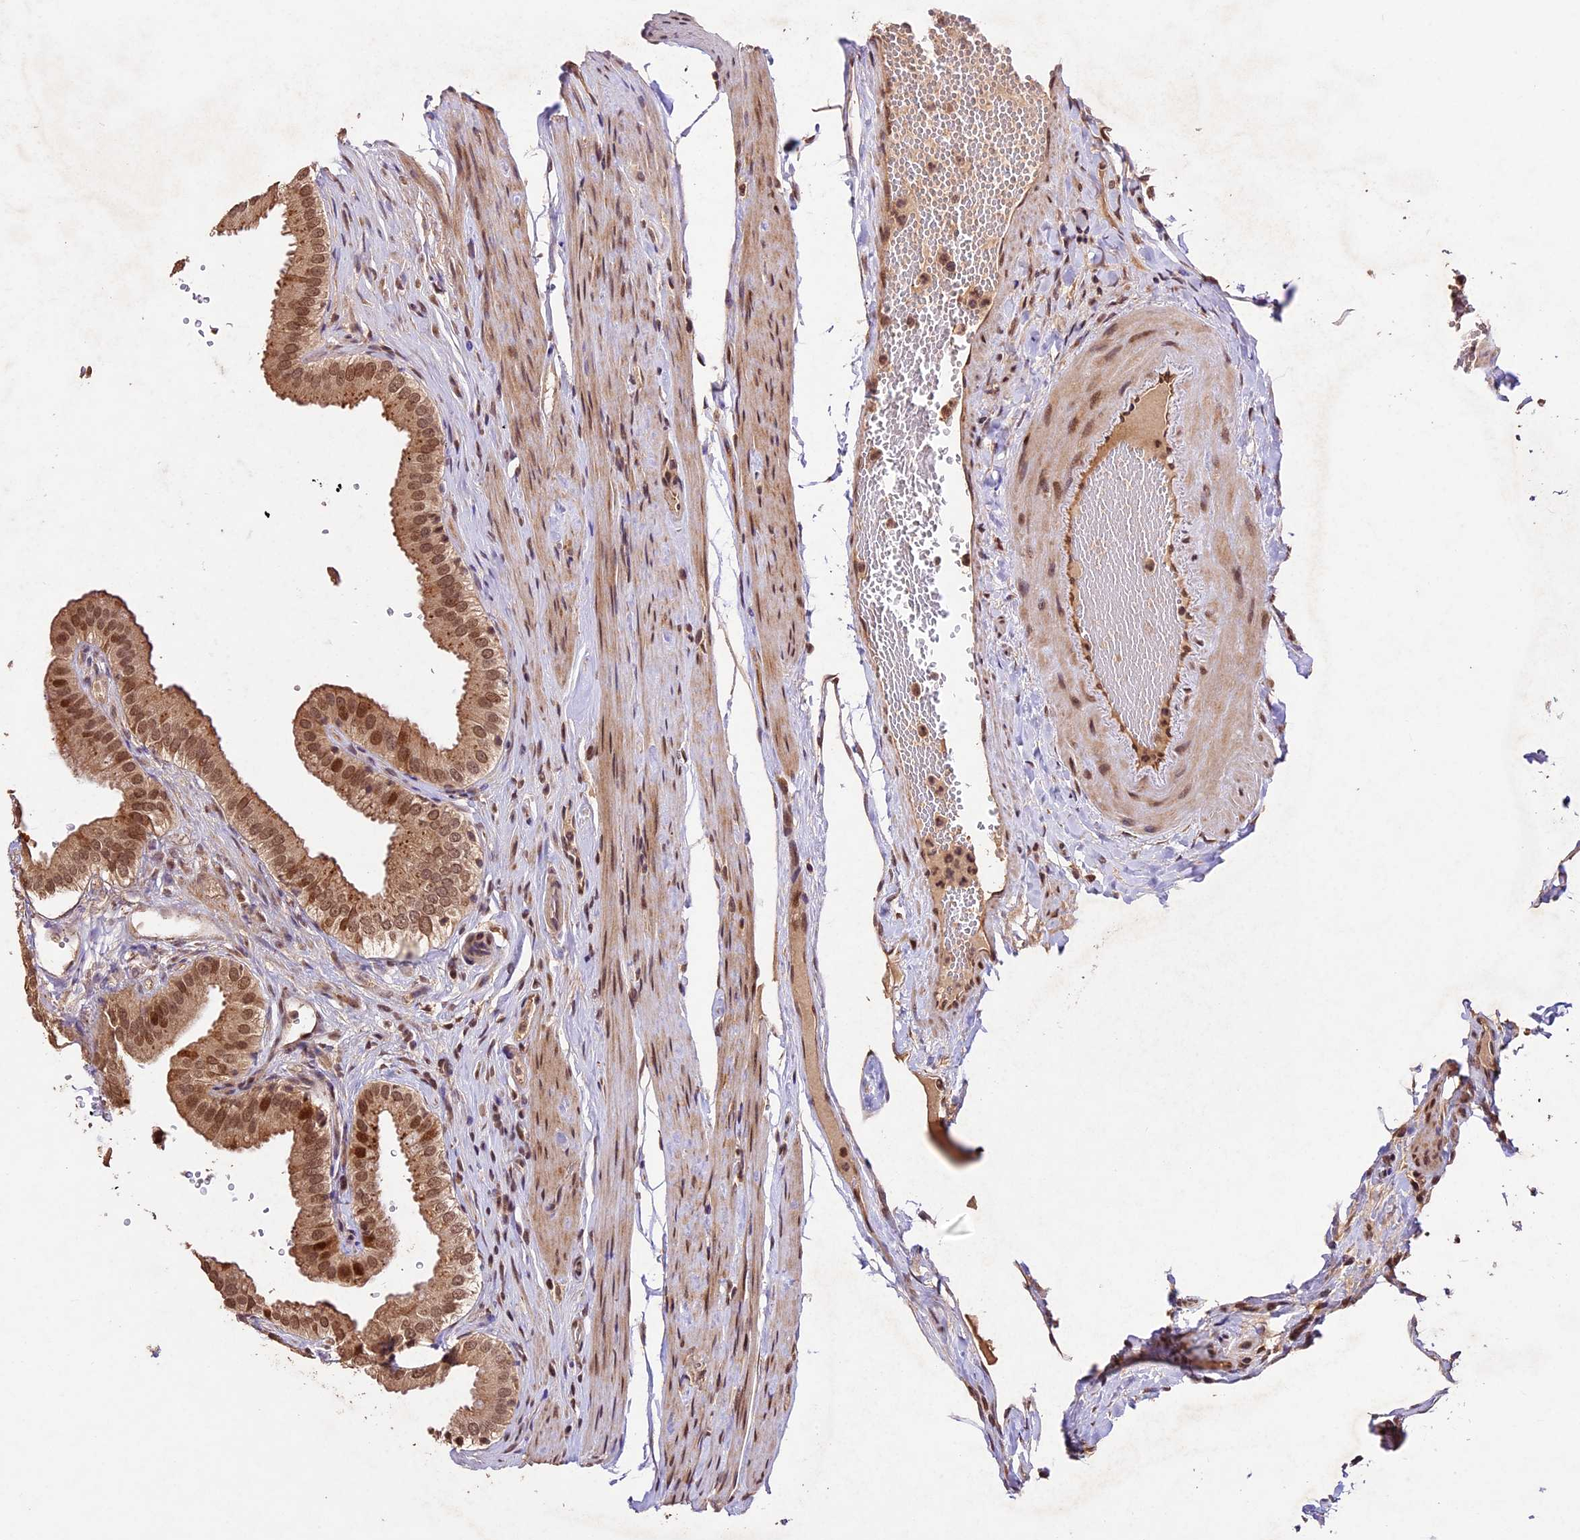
{"staining": {"intensity": "strong", "quantity": "25%-75%", "location": "cytoplasmic/membranous,nuclear"}, "tissue": "gallbladder", "cell_type": "Glandular cells", "image_type": "normal", "snomed": [{"axis": "morphology", "description": "Normal tissue, NOS"}, {"axis": "topography", "description": "Gallbladder"}], "caption": "Immunohistochemical staining of unremarkable gallbladder exhibits strong cytoplasmic/membranous,nuclear protein staining in about 25%-75% of glandular cells.", "gene": "CDKN2AIP", "patient": {"sex": "female", "age": 61}}